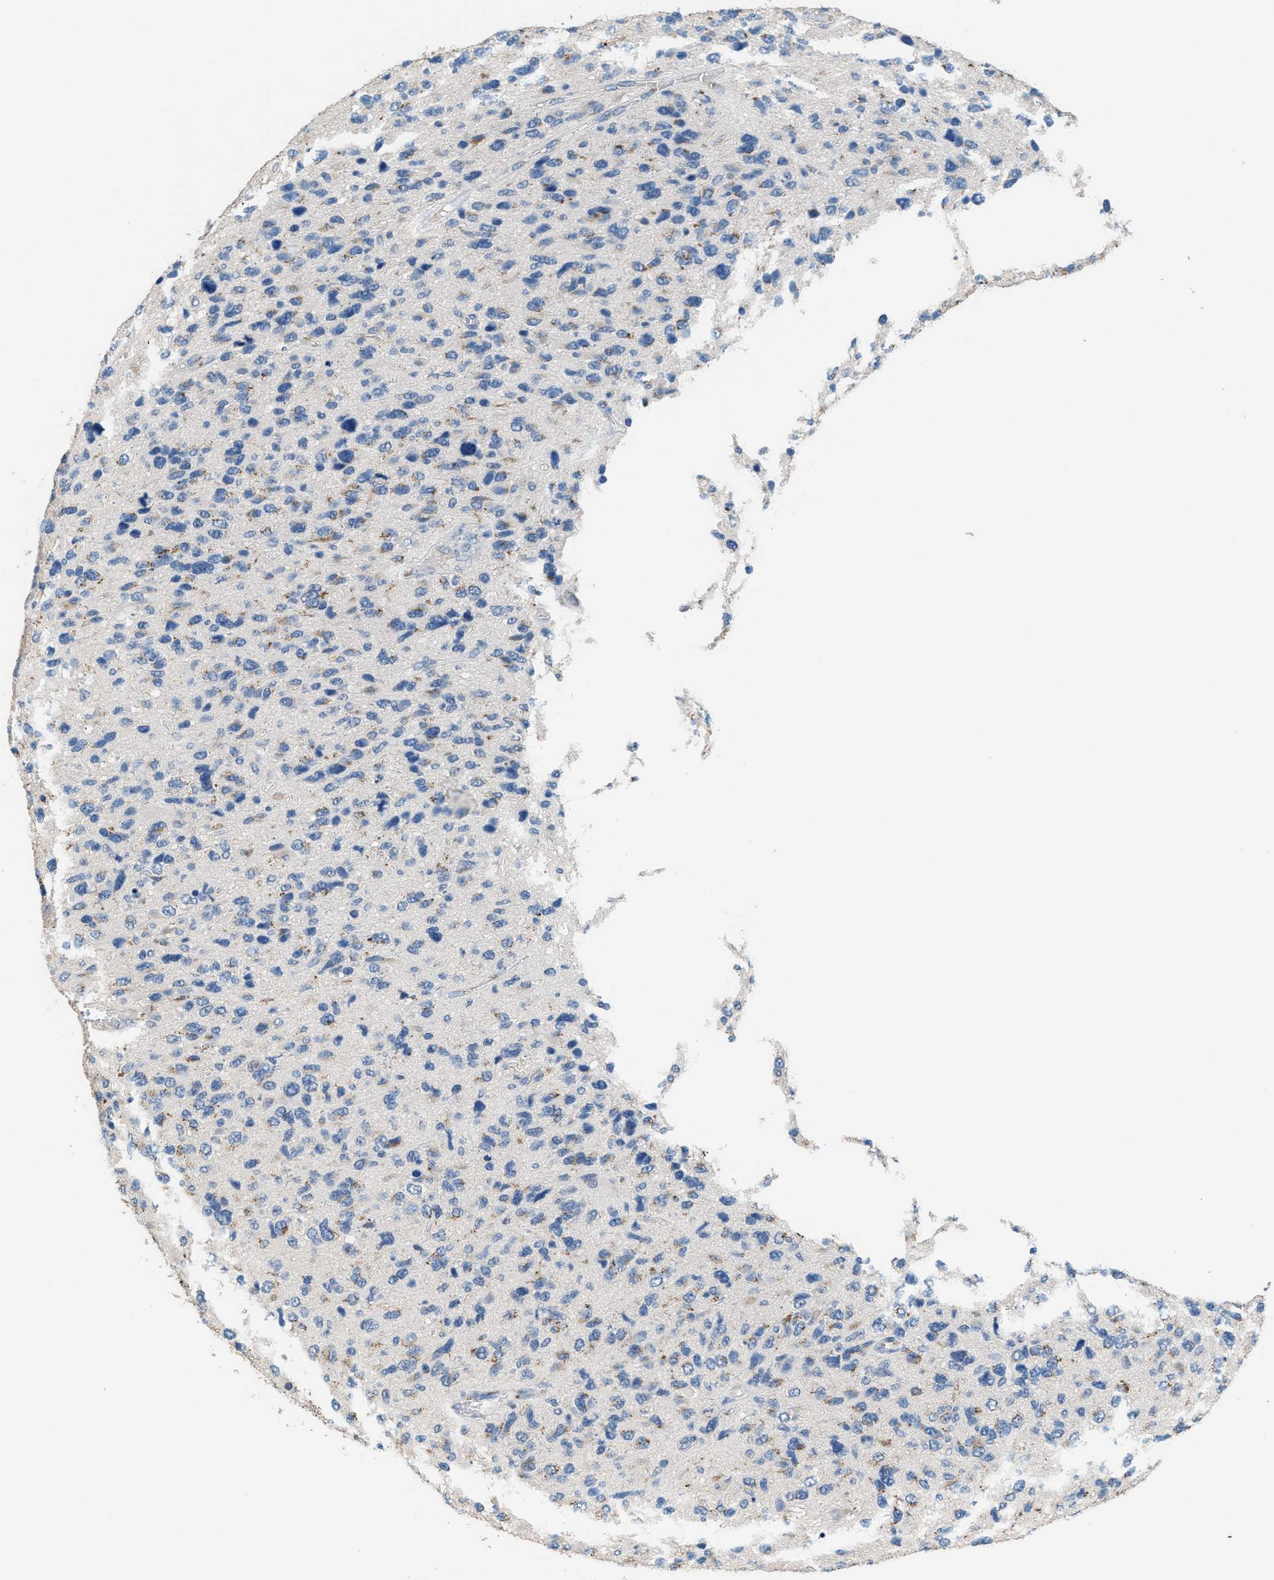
{"staining": {"intensity": "moderate", "quantity": "<25%", "location": "cytoplasmic/membranous"}, "tissue": "glioma", "cell_type": "Tumor cells", "image_type": "cancer", "snomed": [{"axis": "morphology", "description": "Glioma, malignant, High grade"}, {"axis": "topography", "description": "Brain"}], "caption": "Tumor cells demonstrate low levels of moderate cytoplasmic/membranous staining in approximately <25% of cells in glioma.", "gene": "GOLM1", "patient": {"sex": "female", "age": 58}}